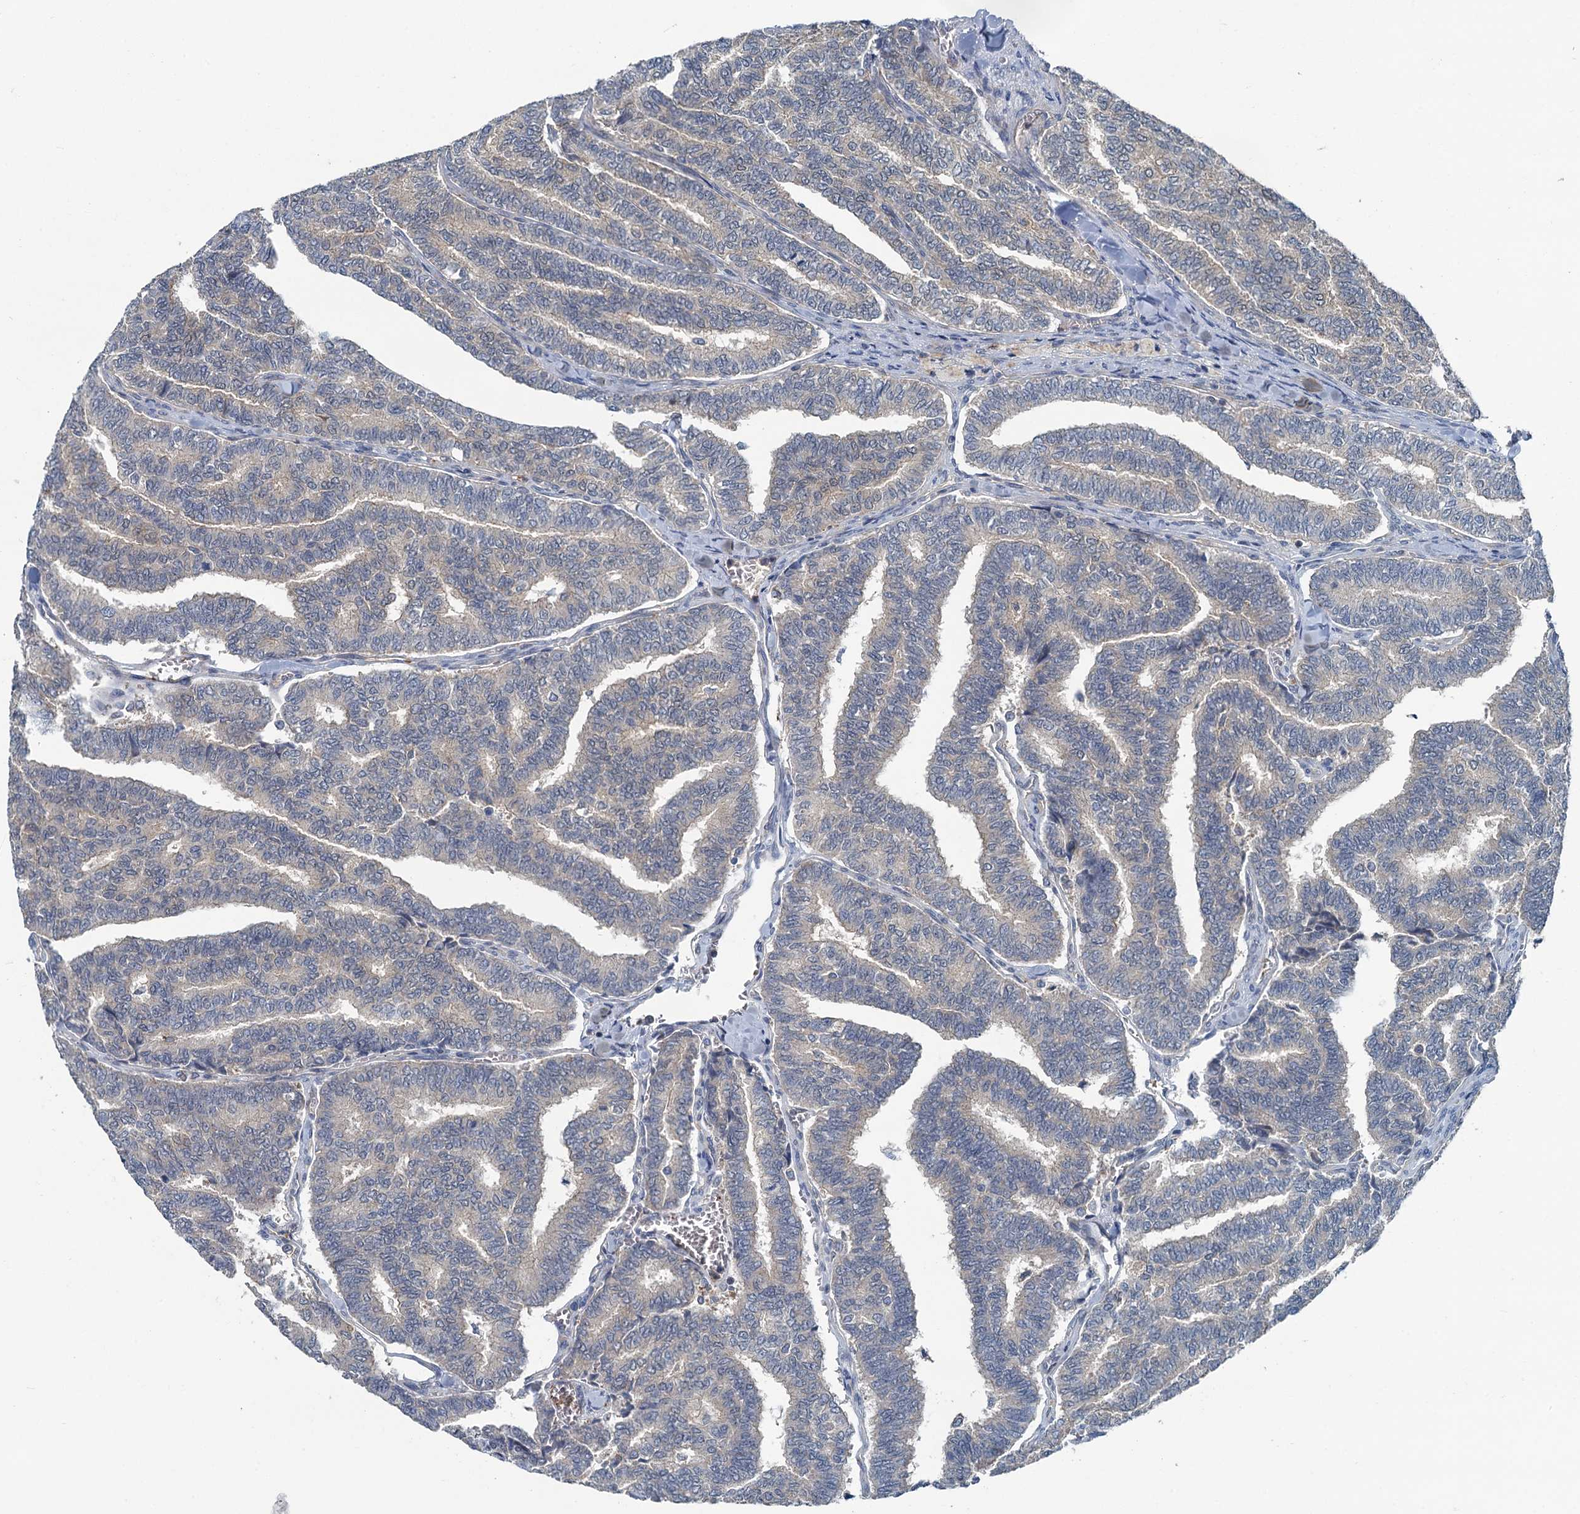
{"staining": {"intensity": "negative", "quantity": "none", "location": "none"}, "tissue": "thyroid cancer", "cell_type": "Tumor cells", "image_type": "cancer", "snomed": [{"axis": "morphology", "description": "Papillary adenocarcinoma, NOS"}, {"axis": "topography", "description": "Thyroid gland"}], "caption": "An immunohistochemistry image of thyroid cancer (papillary adenocarcinoma) is shown. There is no staining in tumor cells of thyroid cancer (papillary adenocarcinoma).", "gene": "GCLM", "patient": {"sex": "female", "age": 35}}